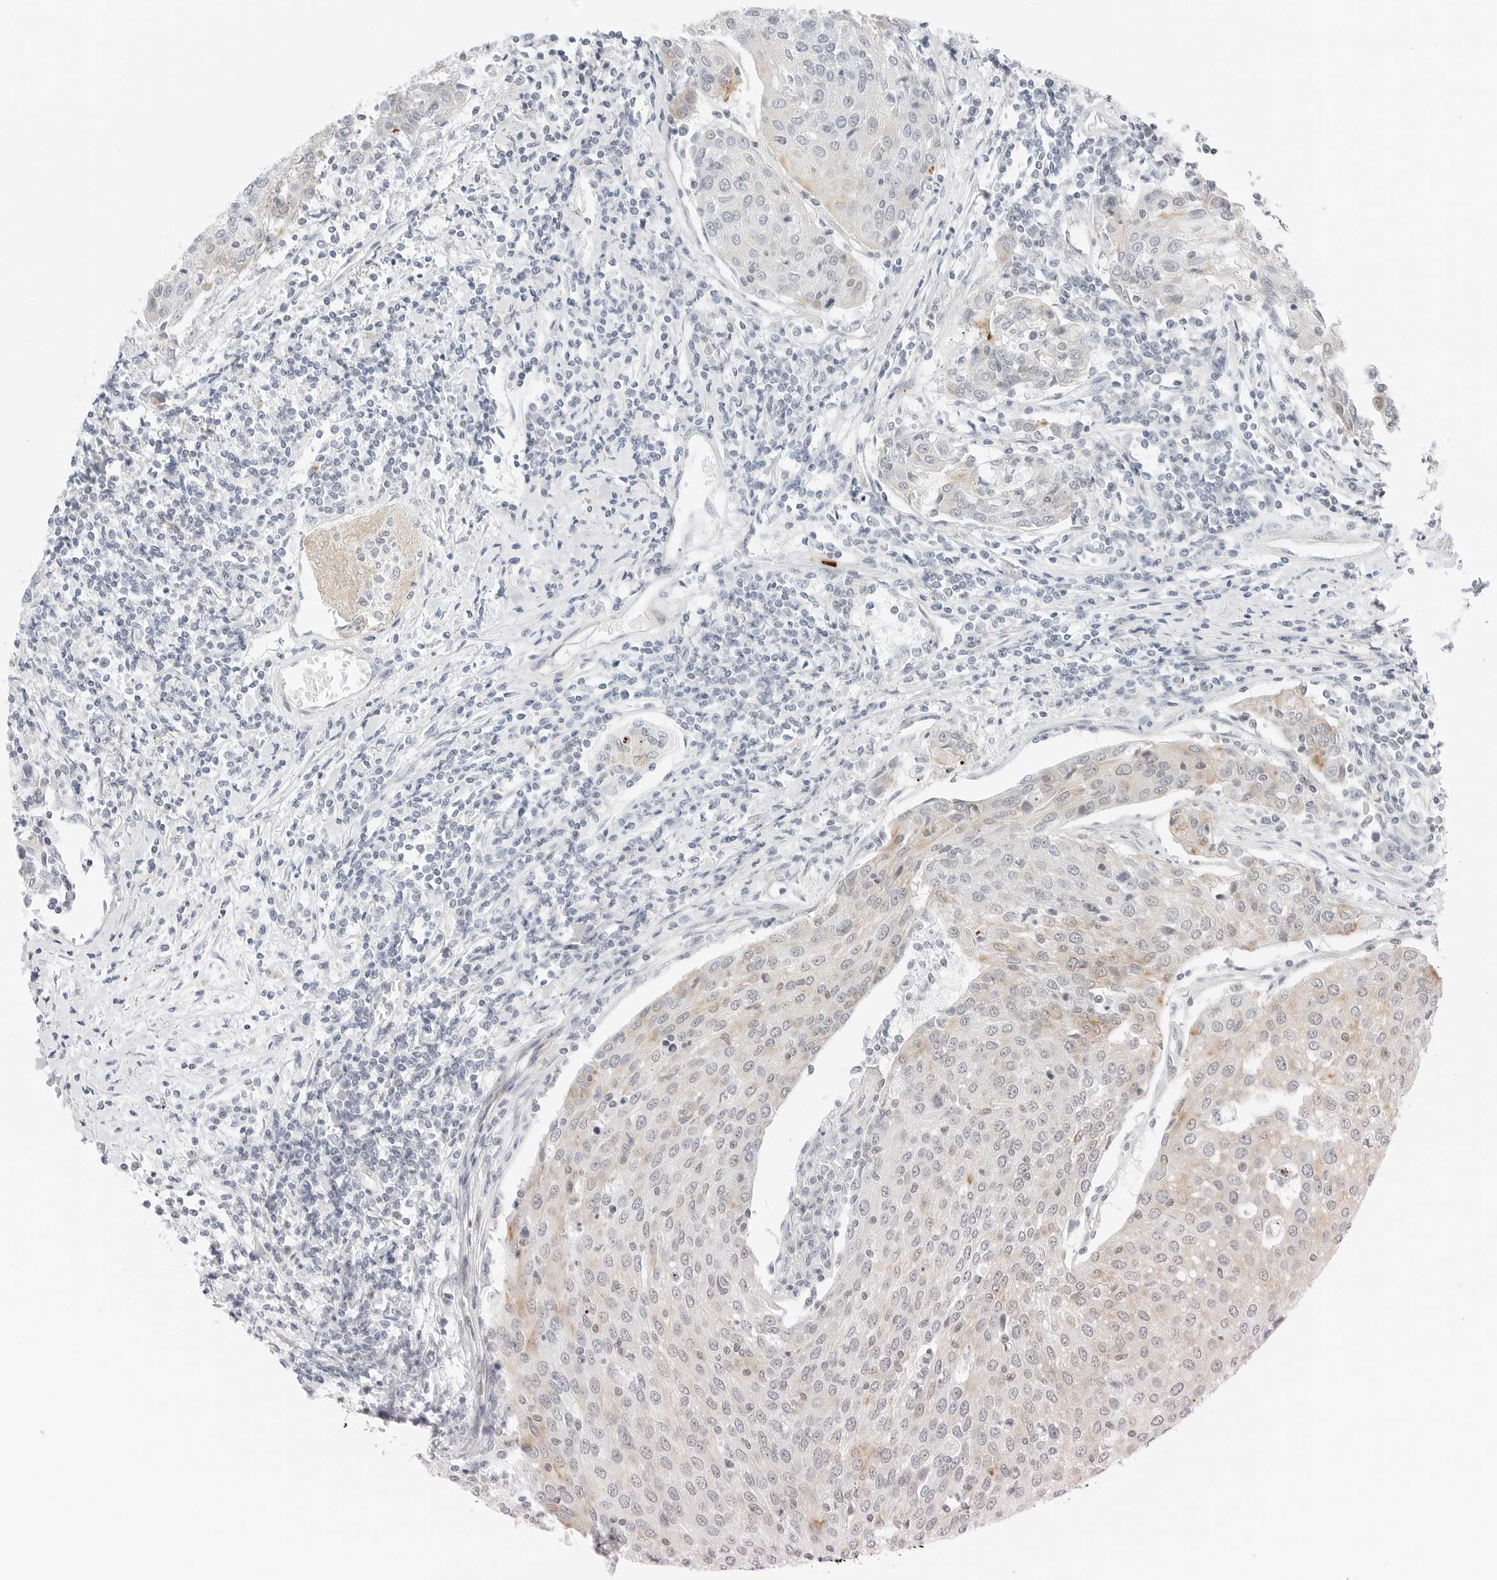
{"staining": {"intensity": "weak", "quantity": "<25%", "location": "cytoplasmic/membranous"}, "tissue": "urothelial cancer", "cell_type": "Tumor cells", "image_type": "cancer", "snomed": [{"axis": "morphology", "description": "Urothelial carcinoma, High grade"}, {"axis": "topography", "description": "Urinary bladder"}], "caption": "An immunohistochemistry (IHC) histopathology image of urothelial carcinoma (high-grade) is shown. There is no staining in tumor cells of urothelial carcinoma (high-grade).", "gene": "IQCC", "patient": {"sex": "female", "age": 85}}